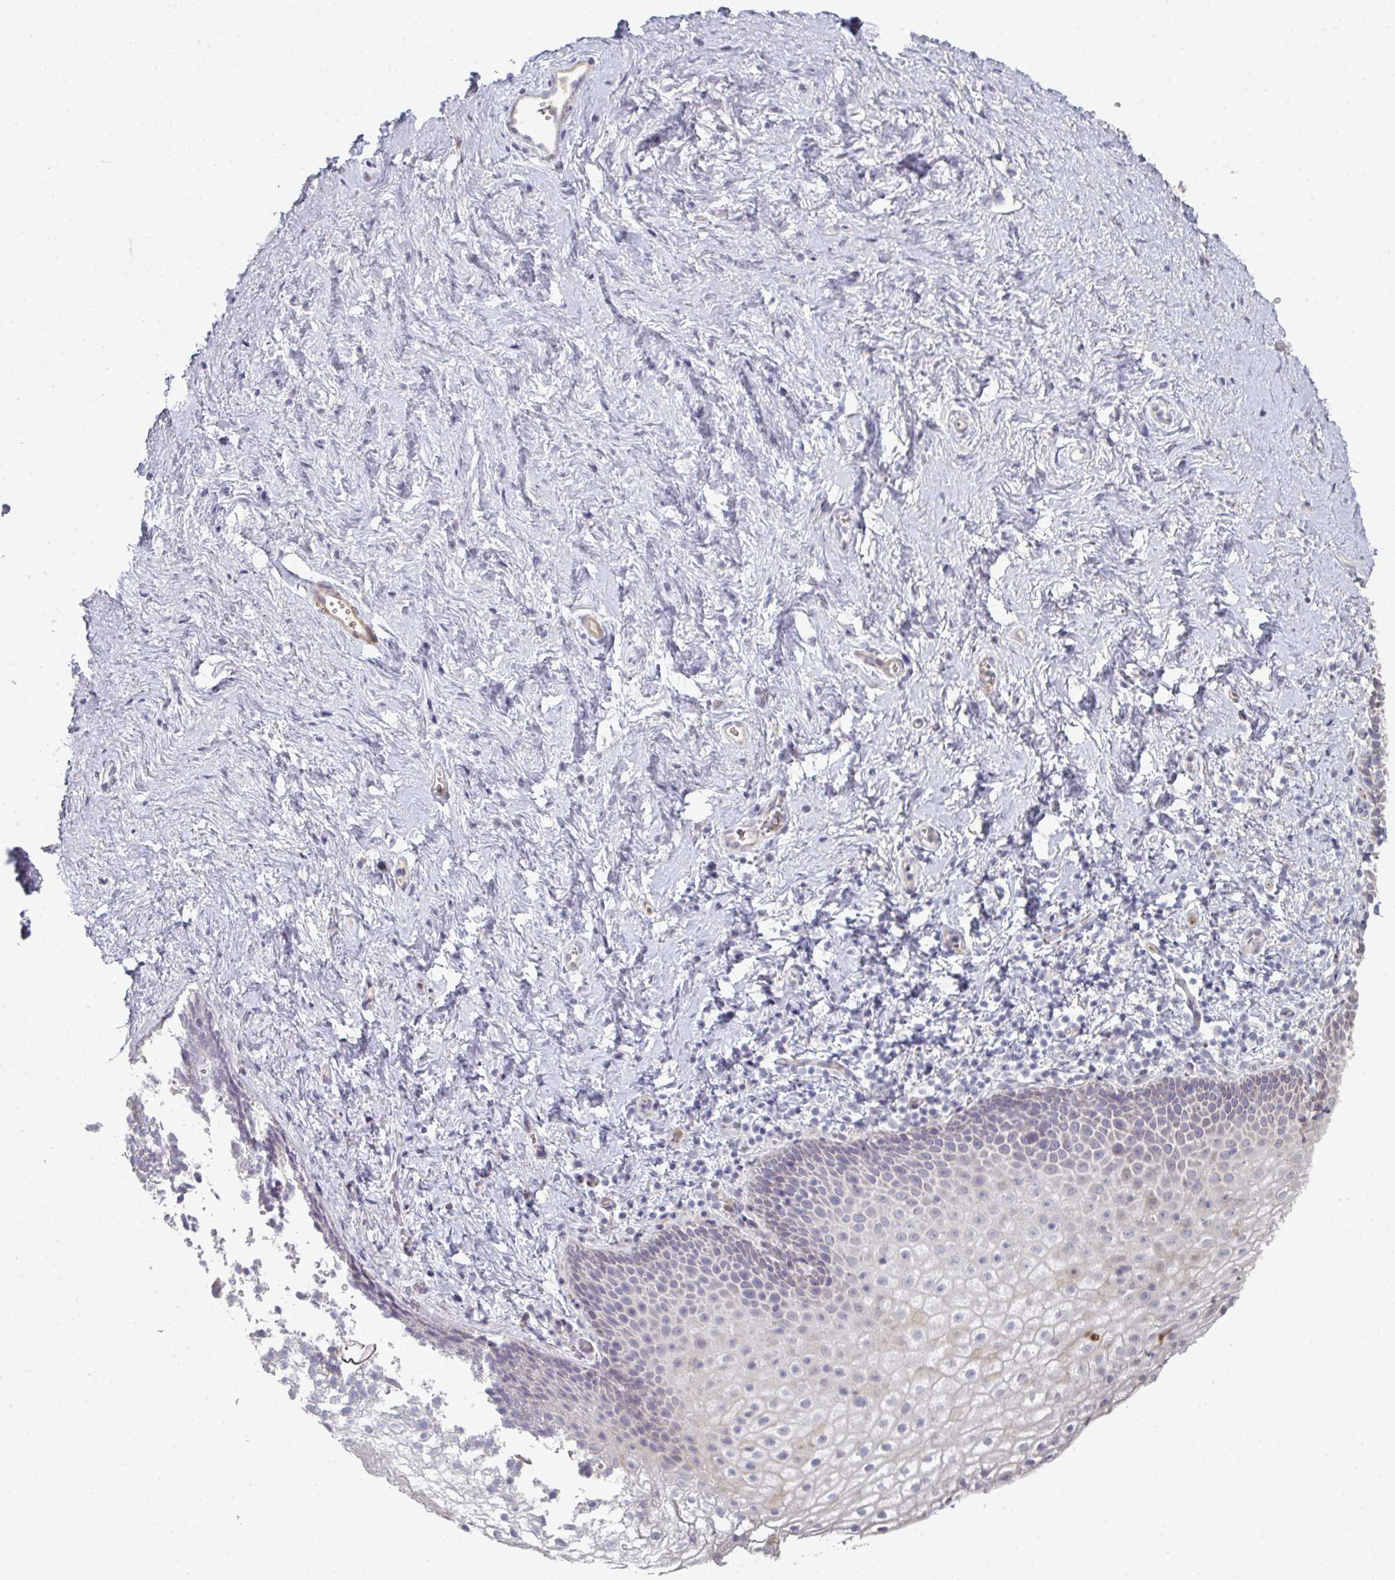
{"staining": {"intensity": "negative", "quantity": "none", "location": "none"}, "tissue": "vagina", "cell_type": "Squamous epithelial cells", "image_type": "normal", "snomed": [{"axis": "morphology", "description": "Normal tissue, NOS"}, {"axis": "topography", "description": "Vagina"}], "caption": "Immunohistochemistry (IHC) photomicrograph of normal human vagina stained for a protein (brown), which displays no staining in squamous epithelial cells.", "gene": "A1CF", "patient": {"sex": "female", "age": 61}}